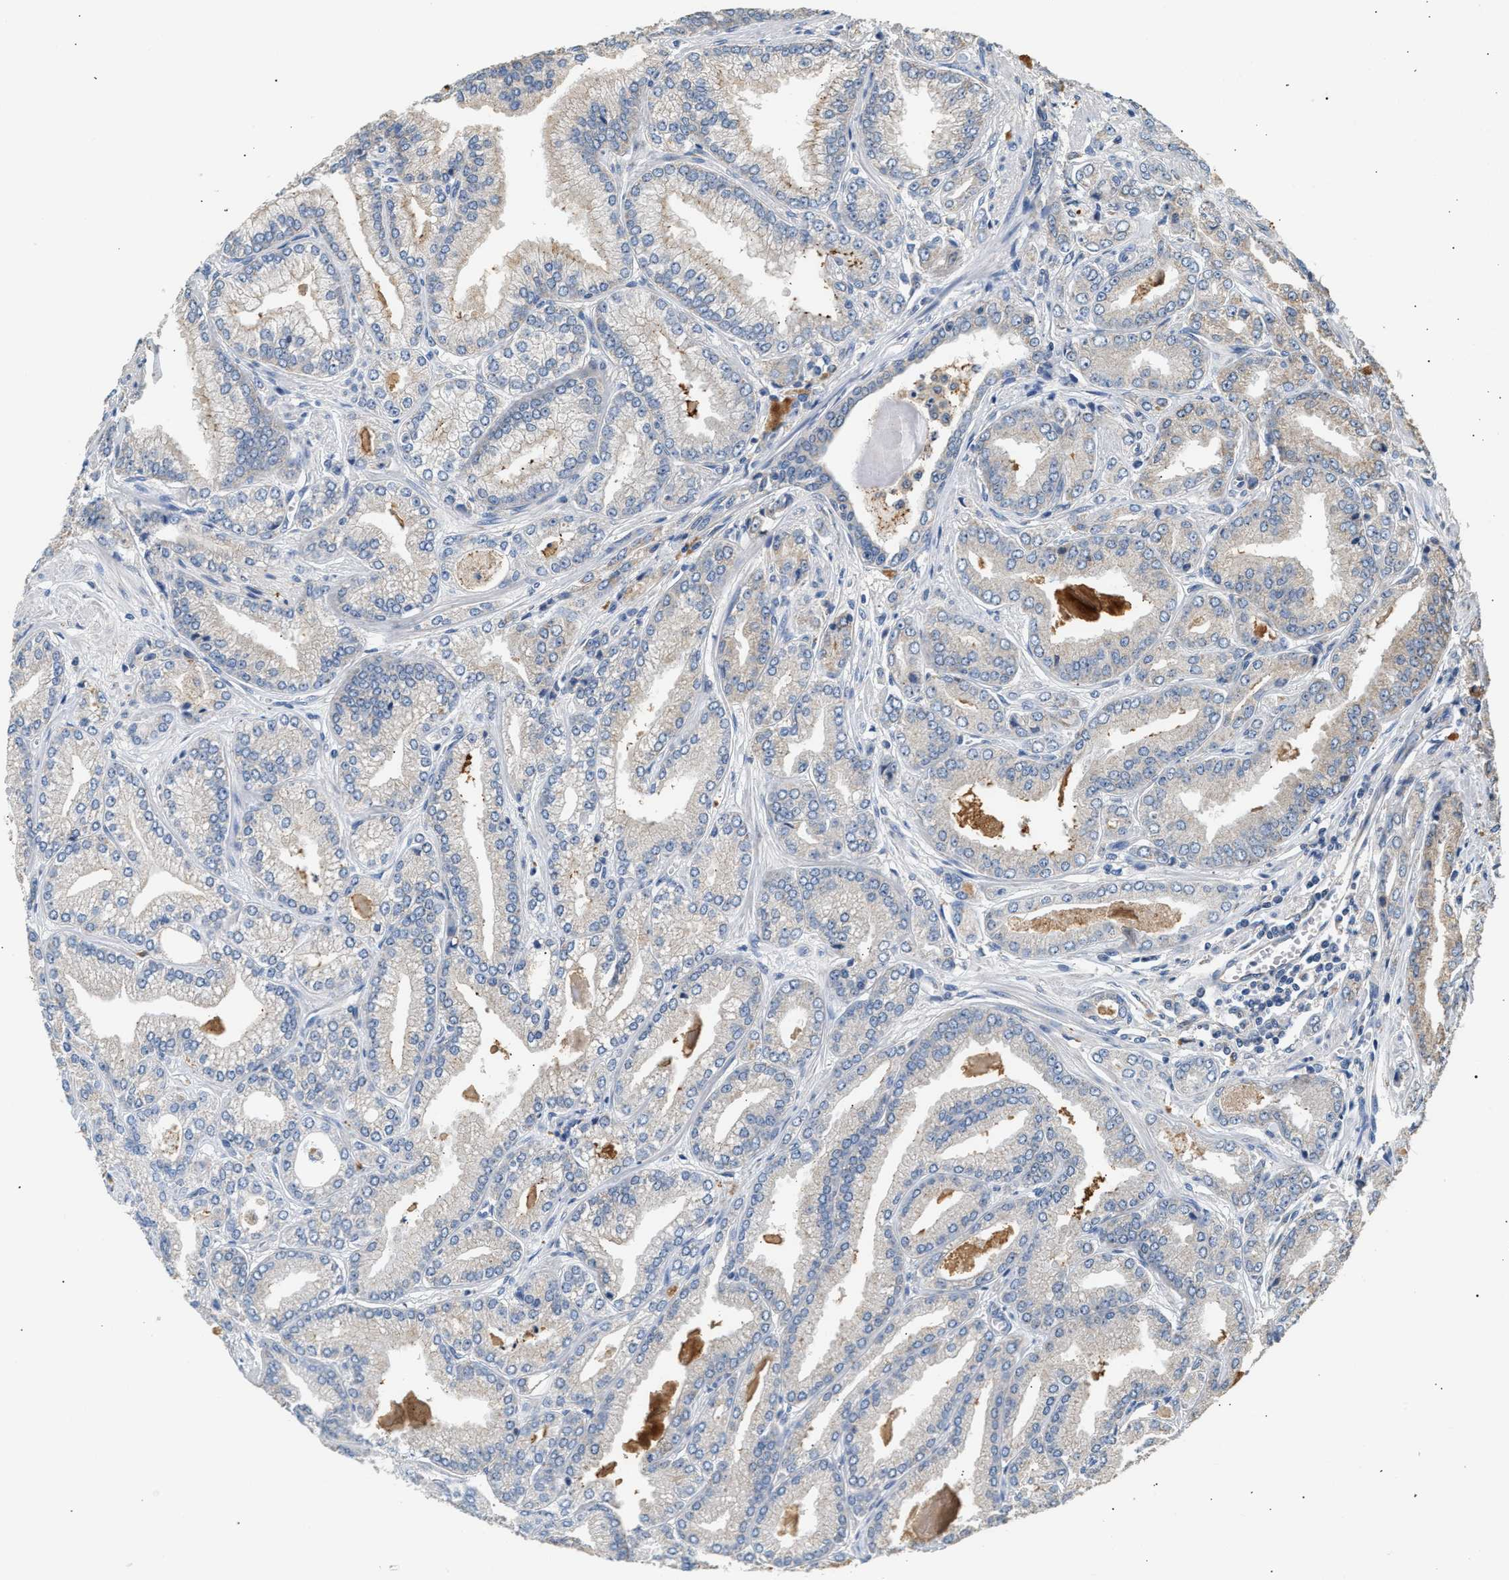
{"staining": {"intensity": "negative", "quantity": "none", "location": "none"}, "tissue": "prostate cancer", "cell_type": "Tumor cells", "image_type": "cancer", "snomed": [{"axis": "morphology", "description": "Adenocarcinoma, Low grade"}, {"axis": "topography", "description": "Prostate"}], "caption": "This micrograph is of prostate cancer stained with immunohistochemistry to label a protein in brown with the nuclei are counter-stained blue. There is no expression in tumor cells. (DAB (3,3'-diaminobenzidine) IHC with hematoxylin counter stain).", "gene": "WDR31", "patient": {"sex": "male", "age": 52}}